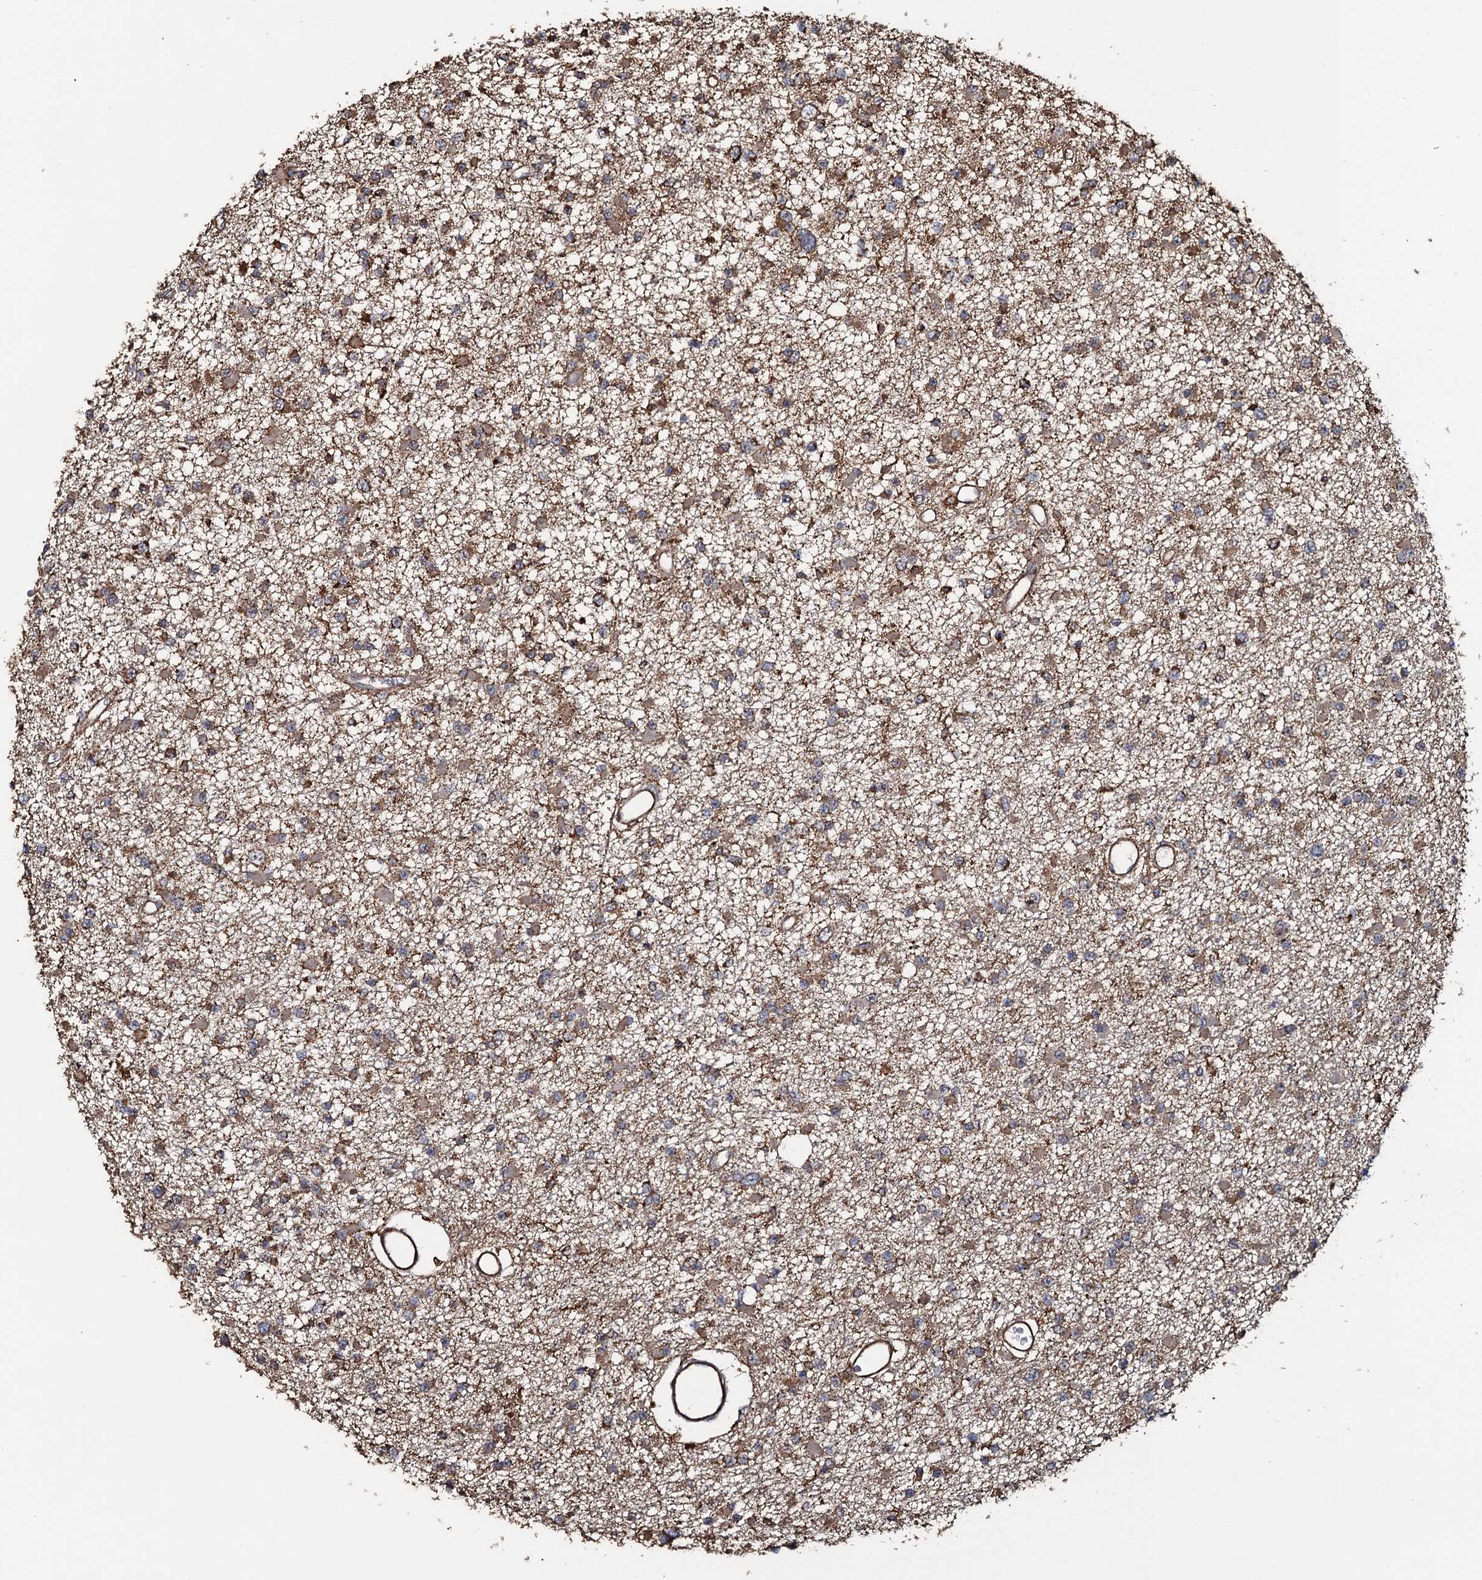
{"staining": {"intensity": "moderate", "quantity": "25%-75%", "location": "cytoplasmic/membranous"}, "tissue": "glioma", "cell_type": "Tumor cells", "image_type": "cancer", "snomed": [{"axis": "morphology", "description": "Glioma, malignant, Low grade"}, {"axis": "topography", "description": "Brain"}], "caption": "Glioma was stained to show a protein in brown. There is medium levels of moderate cytoplasmic/membranous positivity in about 25%-75% of tumor cells.", "gene": "VWA8", "patient": {"sex": "female", "age": 22}}